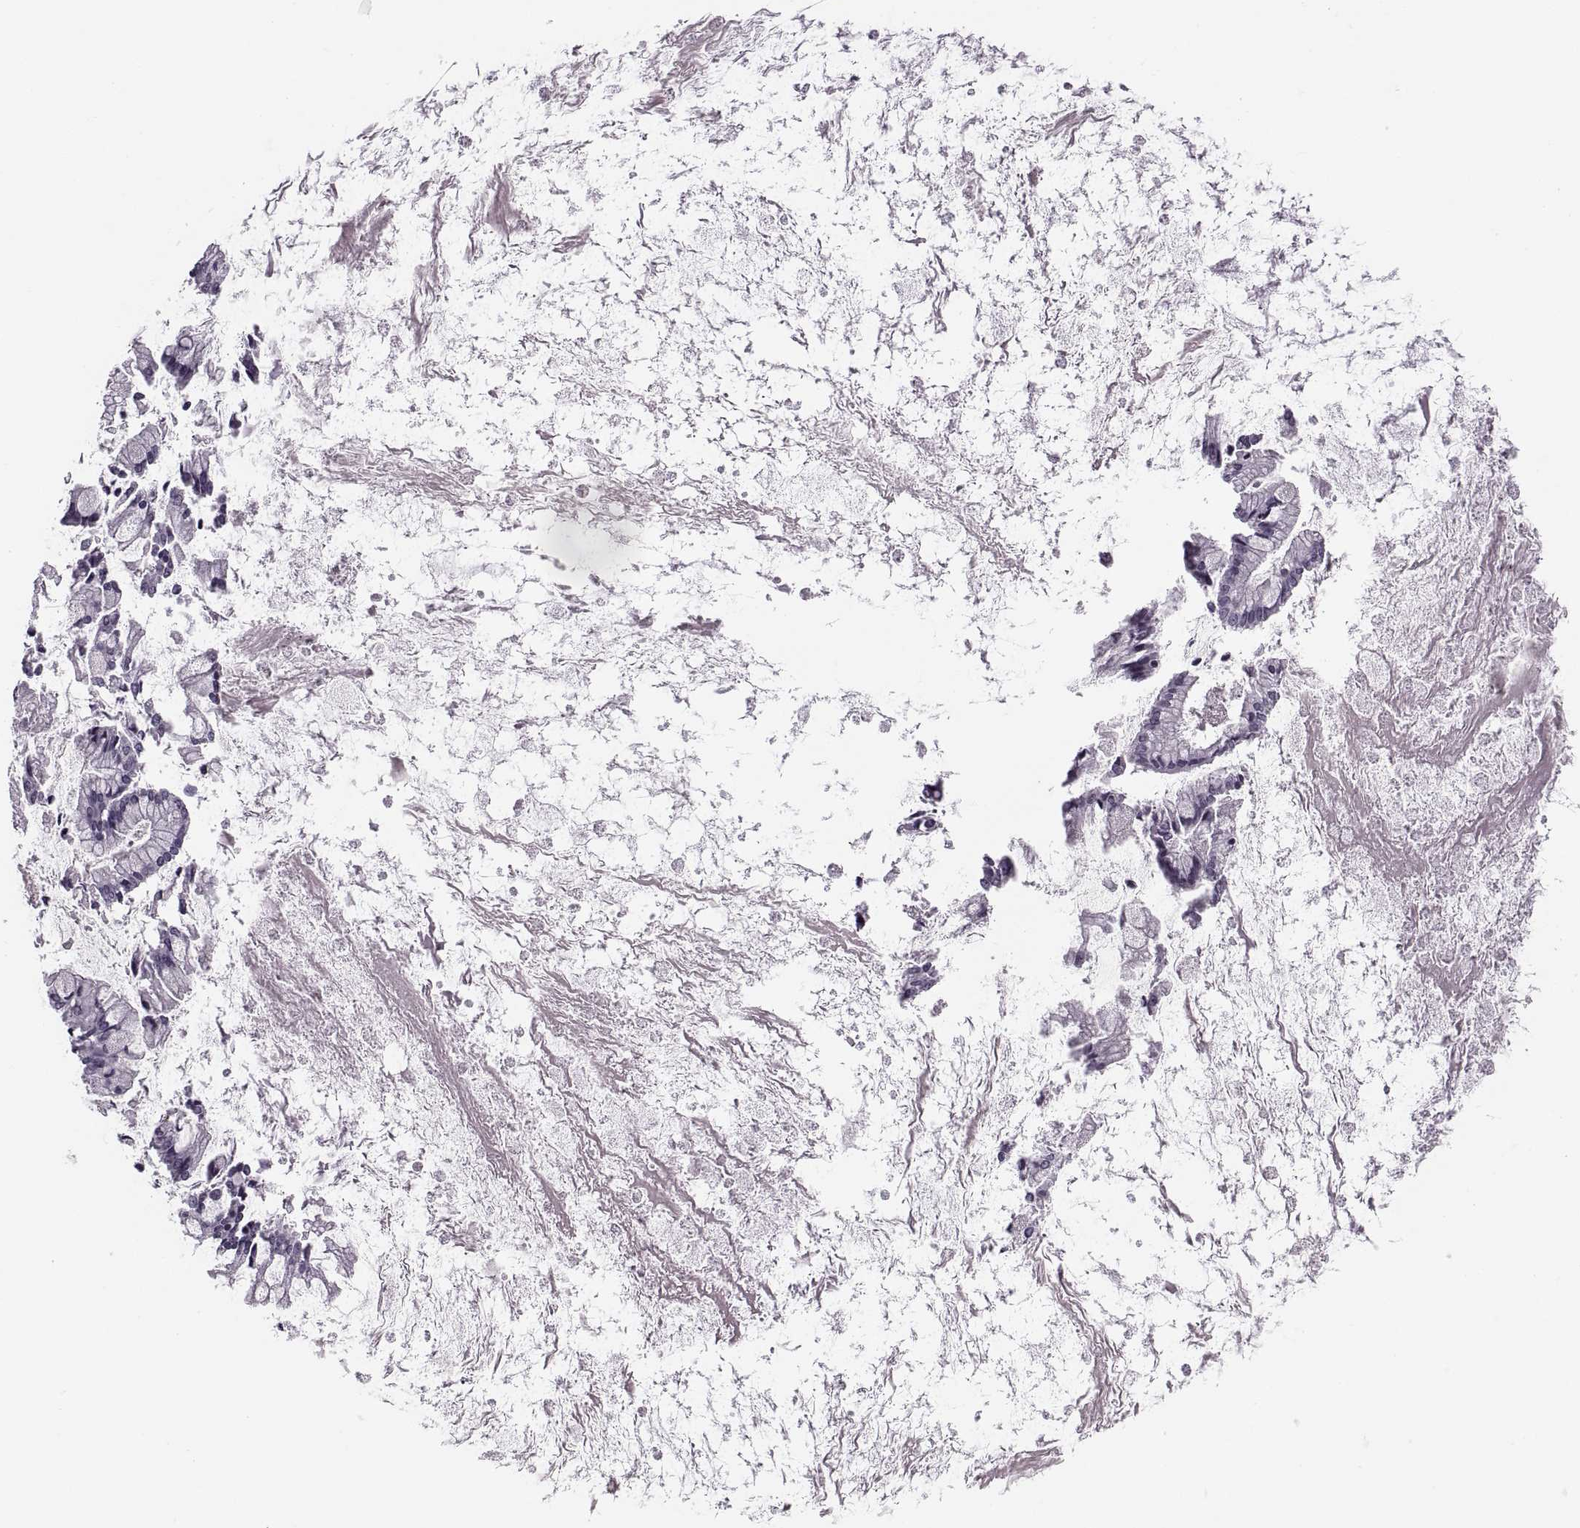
{"staining": {"intensity": "negative", "quantity": "none", "location": "none"}, "tissue": "ovarian cancer", "cell_type": "Tumor cells", "image_type": "cancer", "snomed": [{"axis": "morphology", "description": "Cystadenocarcinoma, mucinous, NOS"}, {"axis": "topography", "description": "Ovary"}], "caption": "High magnification brightfield microscopy of ovarian cancer (mucinous cystadenocarcinoma) stained with DAB (3,3'-diaminobenzidine) (brown) and counterstained with hematoxylin (blue): tumor cells show no significant positivity.", "gene": "PAGE5", "patient": {"sex": "female", "age": 67}}